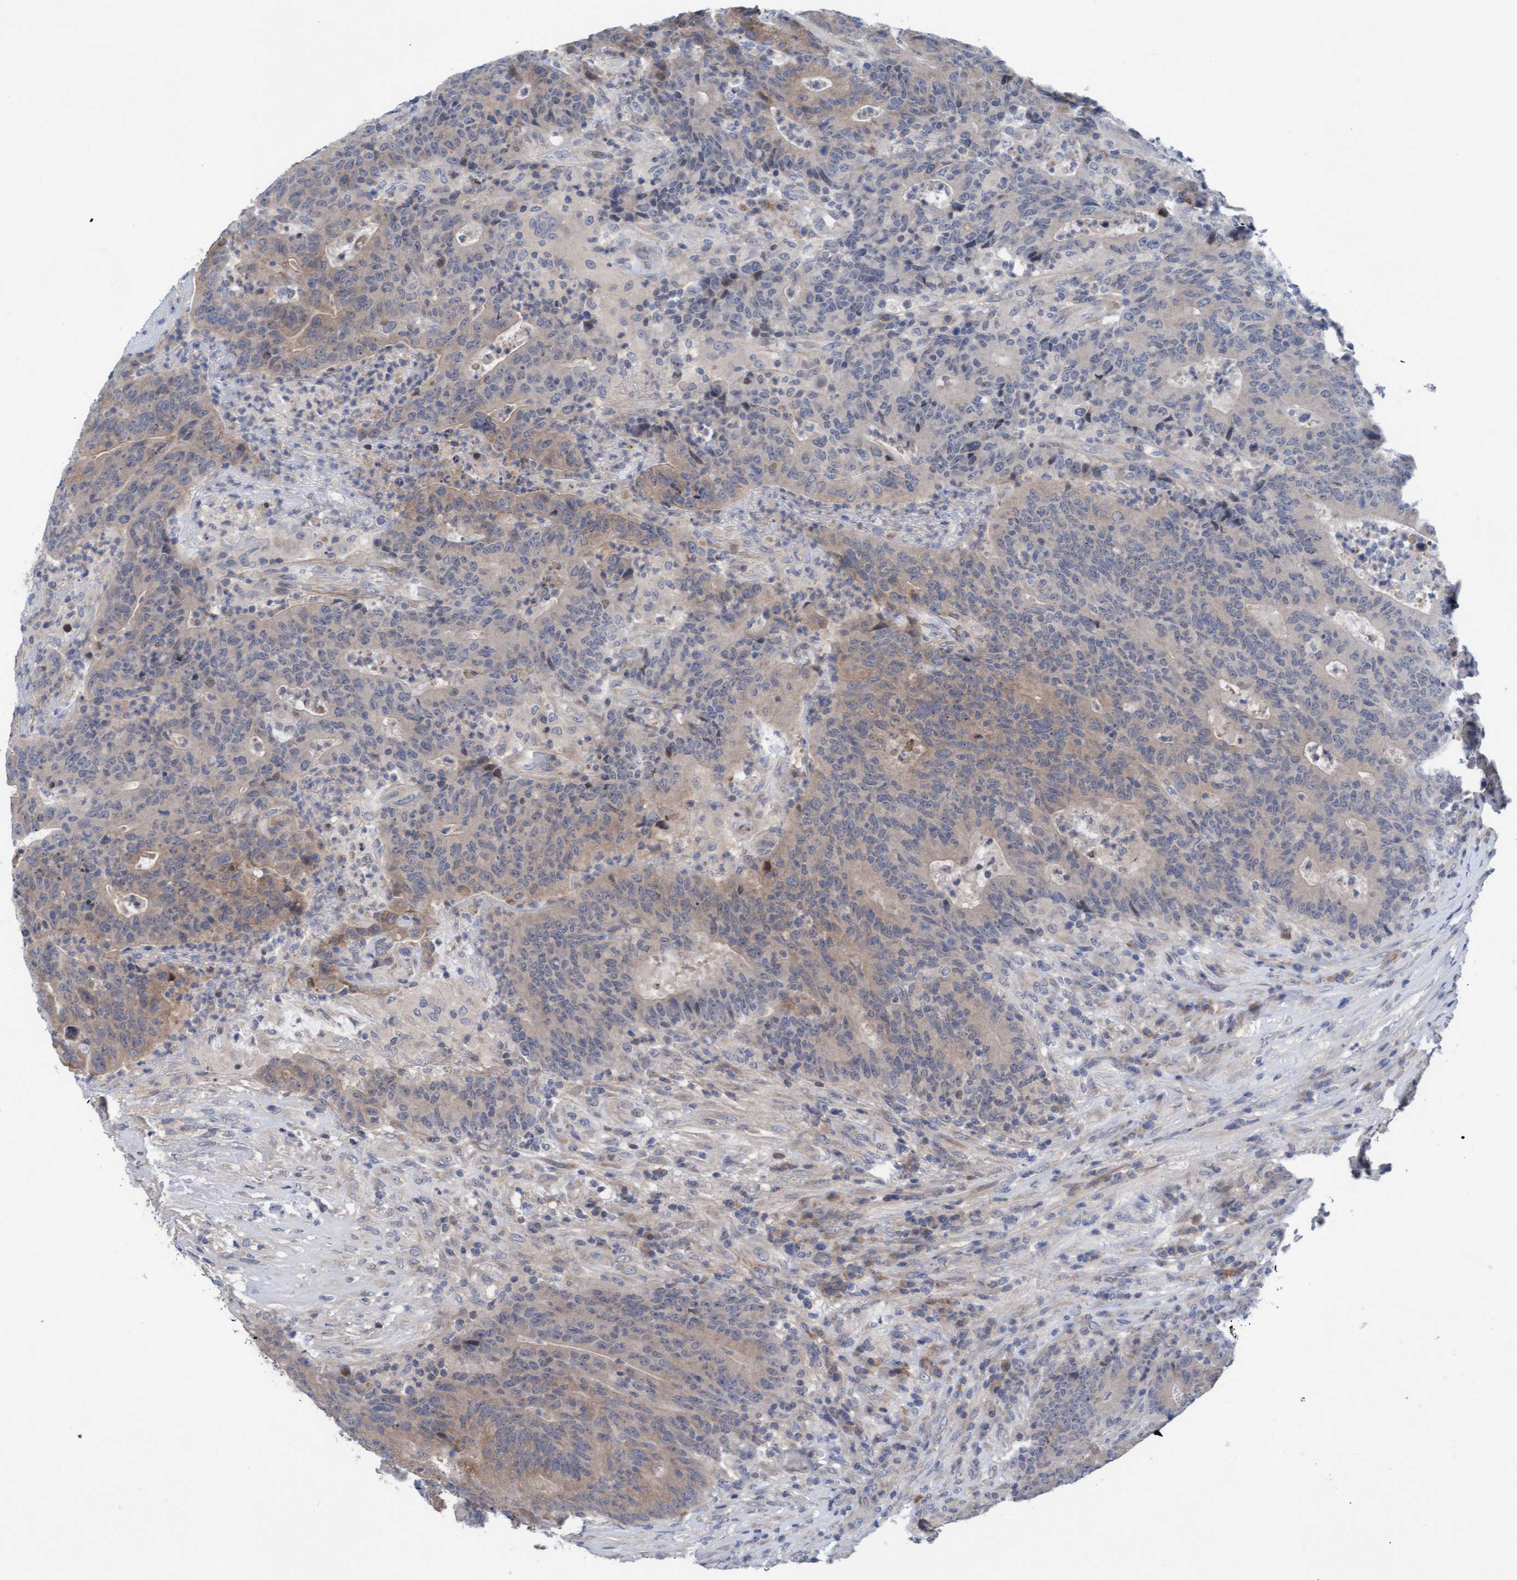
{"staining": {"intensity": "weak", "quantity": "25%-75%", "location": "cytoplasmic/membranous"}, "tissue": "colorectal cancer", "cell_type": "Tumor cells", "image_type": "cancer", "snomed": [{"axis": "morphology", "description": "Normal tissue, NOS"}, {"axis": "morphology", "description": "Adenocarcinoma, NOS"}, {"axis": "topography", "description": "Colon"}], "caption": "This is a photomicrograph of immunohistochemistry staining of colorectal cancer (adenocarcinoma), which shows weak staining in the cytoplasmic/membranous of tumor cells.", "gene": "PLCD1", "patient": {"sex": "female", "age": 75}}